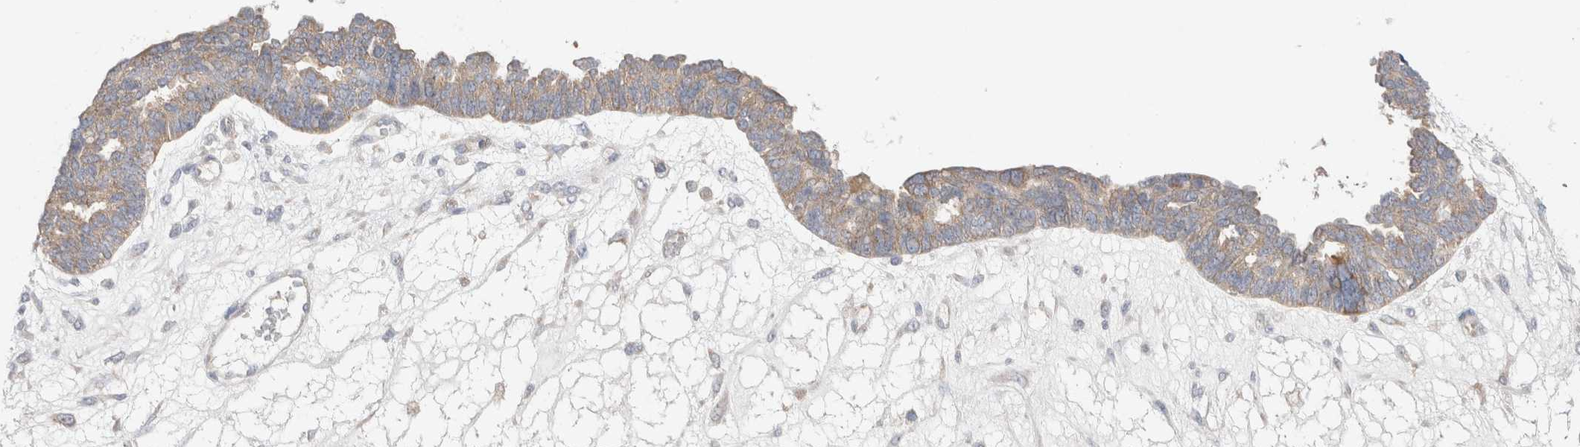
{"staining": {"intensity": "weak", "quantity": "25%-75%", "location": "cytoplasmic/membranous"}, "tissue": "ovarian cancer", "cell_type": "Tumor cells", "image_type": "cancer", "snomed": [{"axis": "morphology", "description": "Cystadenocarcinoma, serous, NOS"}, {"axis": "topography", "description": "Ovary"}], "caption": "The micrograph exhibits staining of ovarian cancer (serous cystadenocarcinoma), revealing weak cytoplasmic/membranous protein expression (brown color) within tumor cells. The staining is performed using DAB (3,3'-diaminobenzidine) brown chromogen to label protein expression. The nuclei are counter-stained blue using hematoxylin.", "gene": "IFT74", "patient": {"sex": "female", "age": 79}}